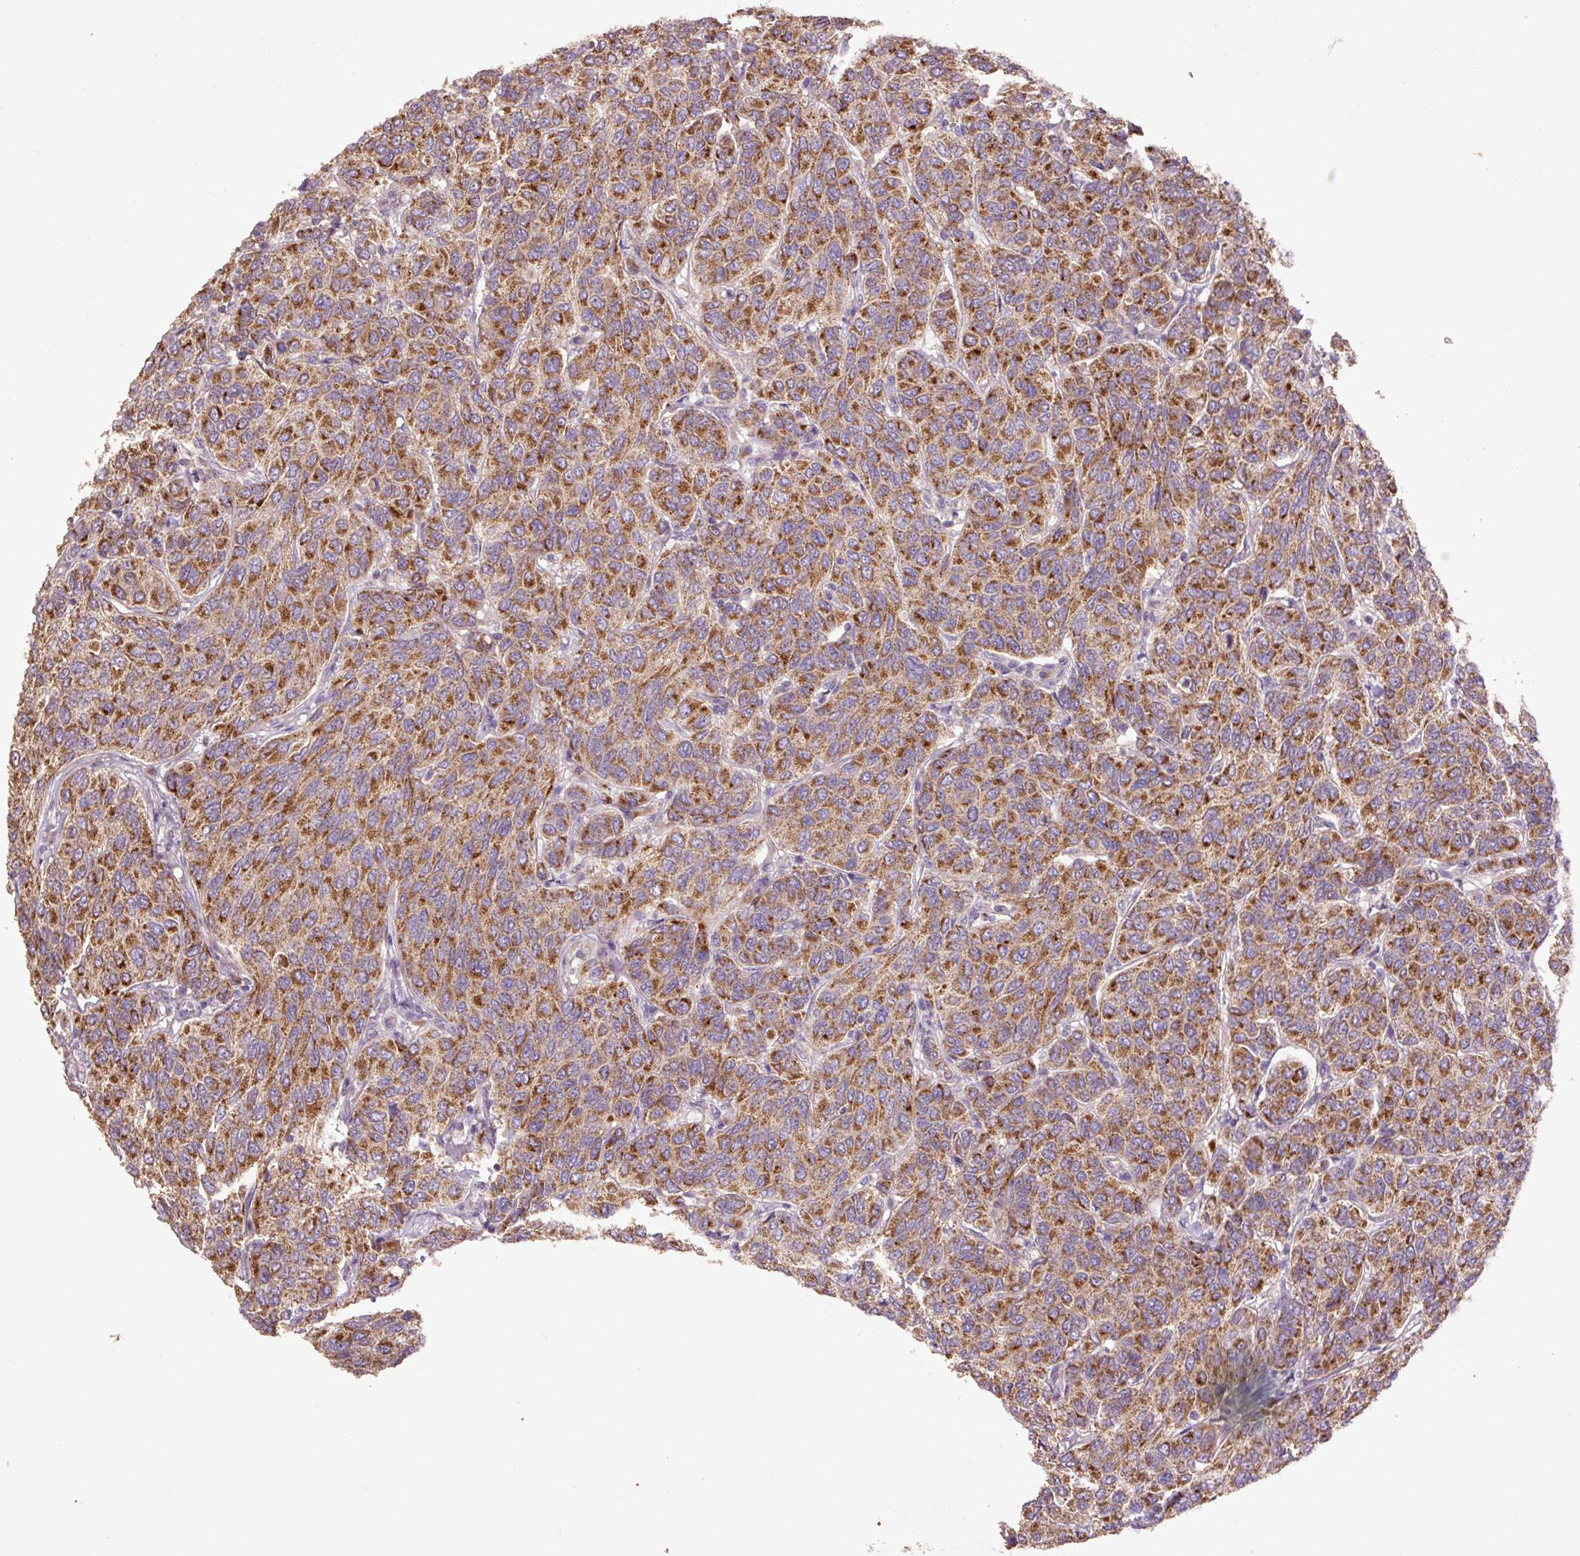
{"staining": {"intensity": "moderate", "quantity": ">75%", "location": "cytoplasmic/membranous"}, "tissue": "breast cancer", "cell_type": "Tumor cells", "image_type": "cancer", "snomed": [{"axis": "morphology", "description": "Duct carcinoma"}, {"axis": "topography", "description": "Breast"}], "caption": "Tumor cells demonstrate medium levels of moderate cytoplasmic/membranous positivity in approximately >75% of cells in breast cancer. (DAB (3,3'-diaminobenzidine) = brown stain, brightfield microscopy at high magnification).", "gene": "ABR", "patient": {"sex": "female", "age": 55}}